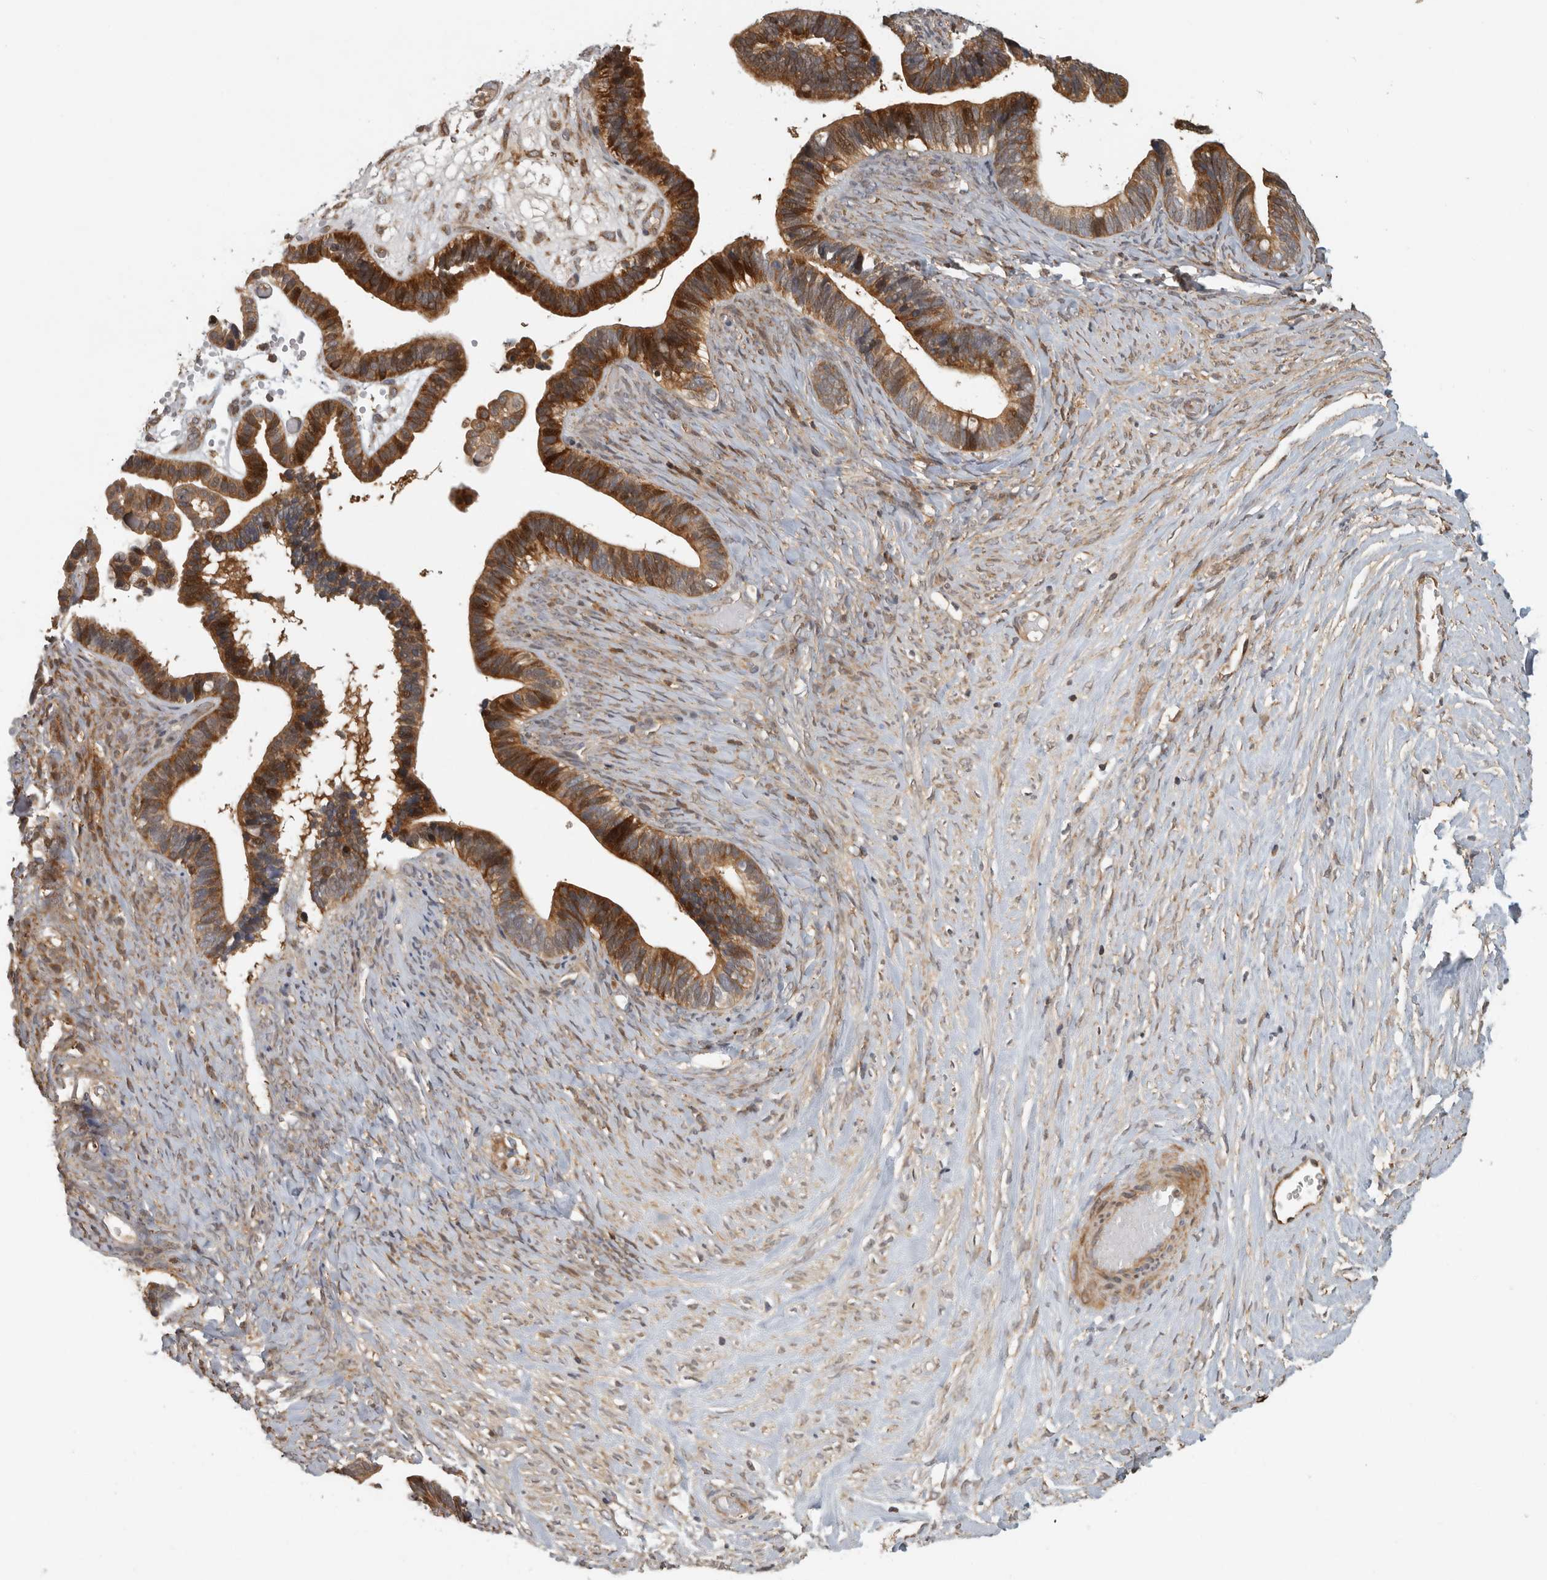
{"staining": {"intensity": "strong", "quantity": "25%-75%", "location": "cytoplasmic/membranous,nuclear"}, "tissue": "ovarian cancer", "cell_type": "Tumor cells", "image_type": "cancer", "snomed": [{"axis": "morphology", "description": "Cystadenocarcinoma, serous, NOS"}, {"axis": "topography", "description": "Ovary"}], "caption": "Immunohistochemistry micrograph of neoplastic tissue: serous cystadenocarcinoma (ovarian) stained using immunohistochemistry (IHC) exhibits high levels of strong protein expression localized specifically in the cytoplasmic/membranous and nuclear of tumor cells, appearing as a cytoplasmic/membranous and nuclear brown color.", "gene": "SWT1", "patient": {"sex": "female", "age": 56}}